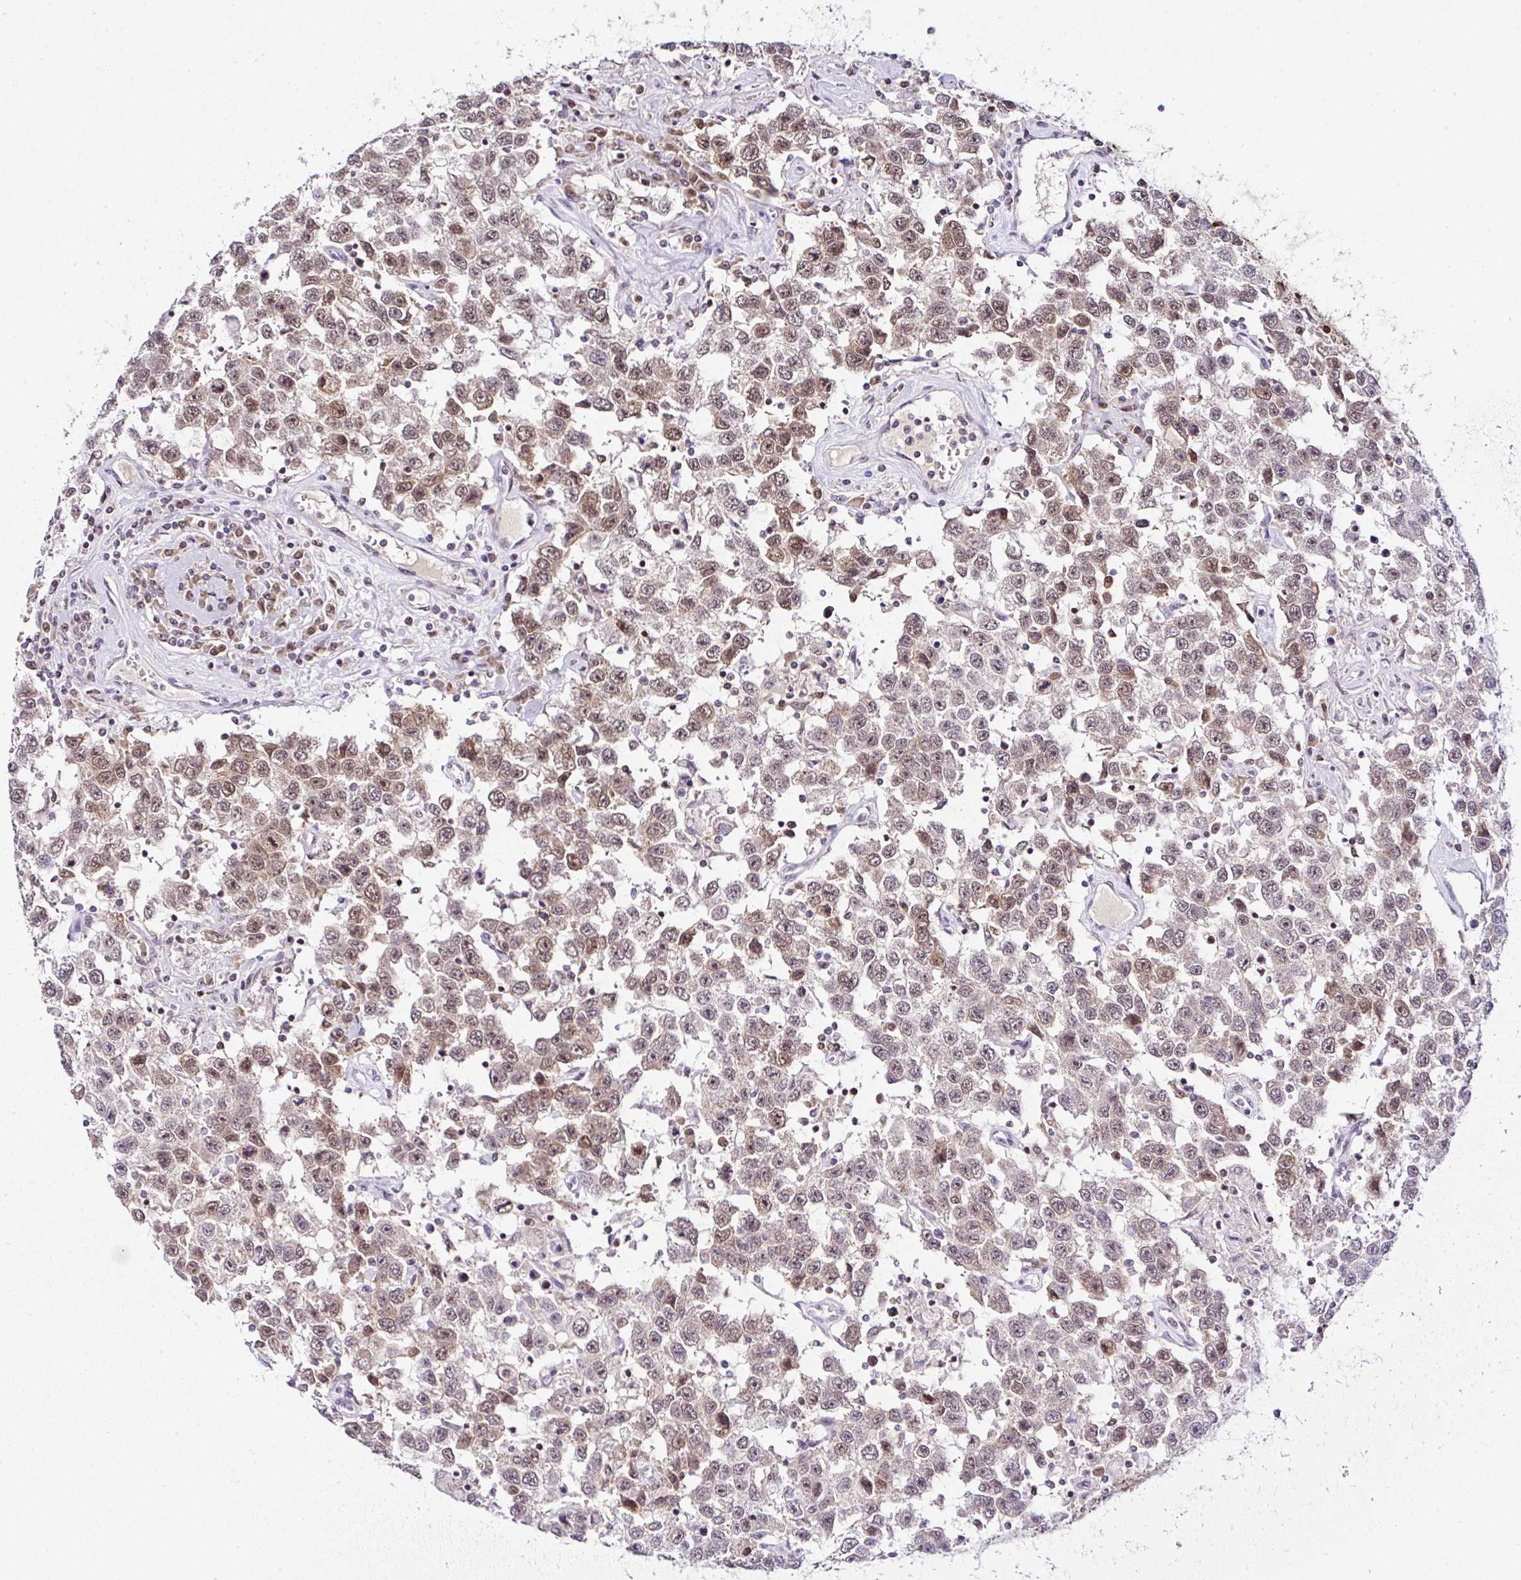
{"staining": {"intensity": "moderate", "quantity": ">75%", "location": "nuclear"}, "tissue": "testis cancer", "cell_type": "Tumor cells", "image_type": "cancer", "snomed": [{"axis": "morphology", "description": "Seminoma, NOS"}, {"axis": "topography", "description": "Testis"}], "caption": "Tumor cells exhibit moderate nuclear positivity in about >75% of cells in testis cancer (seminoma).", "gene": "PTPN2", "patient": {"sex": "male", "age": 41}}